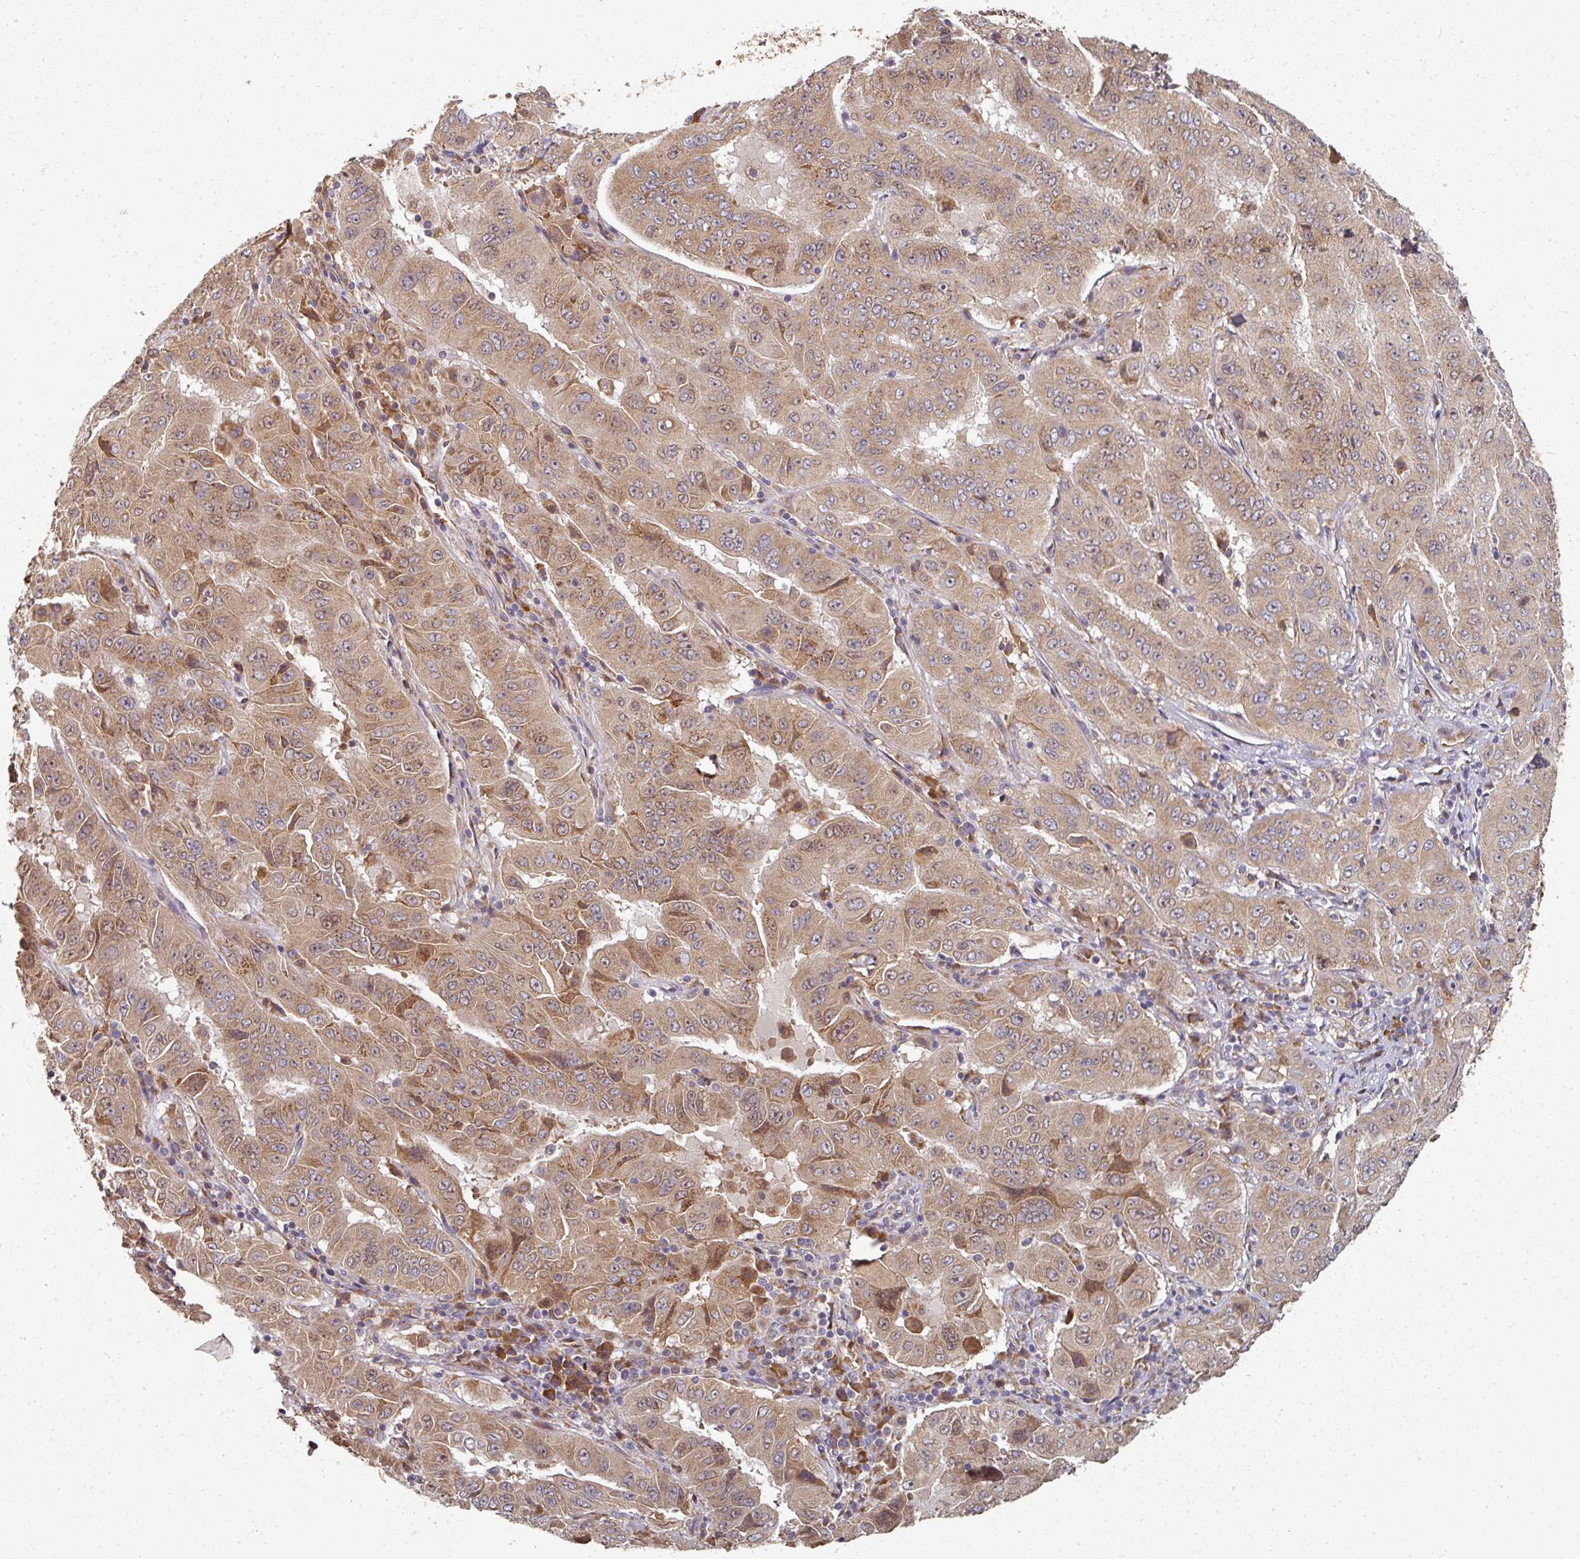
{"staining": {"intensity": "moderate", "quantity": ">75%", "location": "cytoplasmic/membranous"}, "tissue": "pancreatic cancer", "cell_type": "Tumor cells", "image_type": "cancer", "snomed": [{"axis": "morphology", "description": "Adenocarcinoma, NOS"}, {"axis": "topography", "description": "Pancreas"}], "caption": "Pancreatic cancer stained with immunohistochemistry (IHC) displays moderate cytoplasmic/membranous expression in about >75% of tumor cells. (DAB = brown stain, brightfield microscopy at high magnification).", "gene": "EDEM2", "patient": {"sex": "male", "age": 63}}